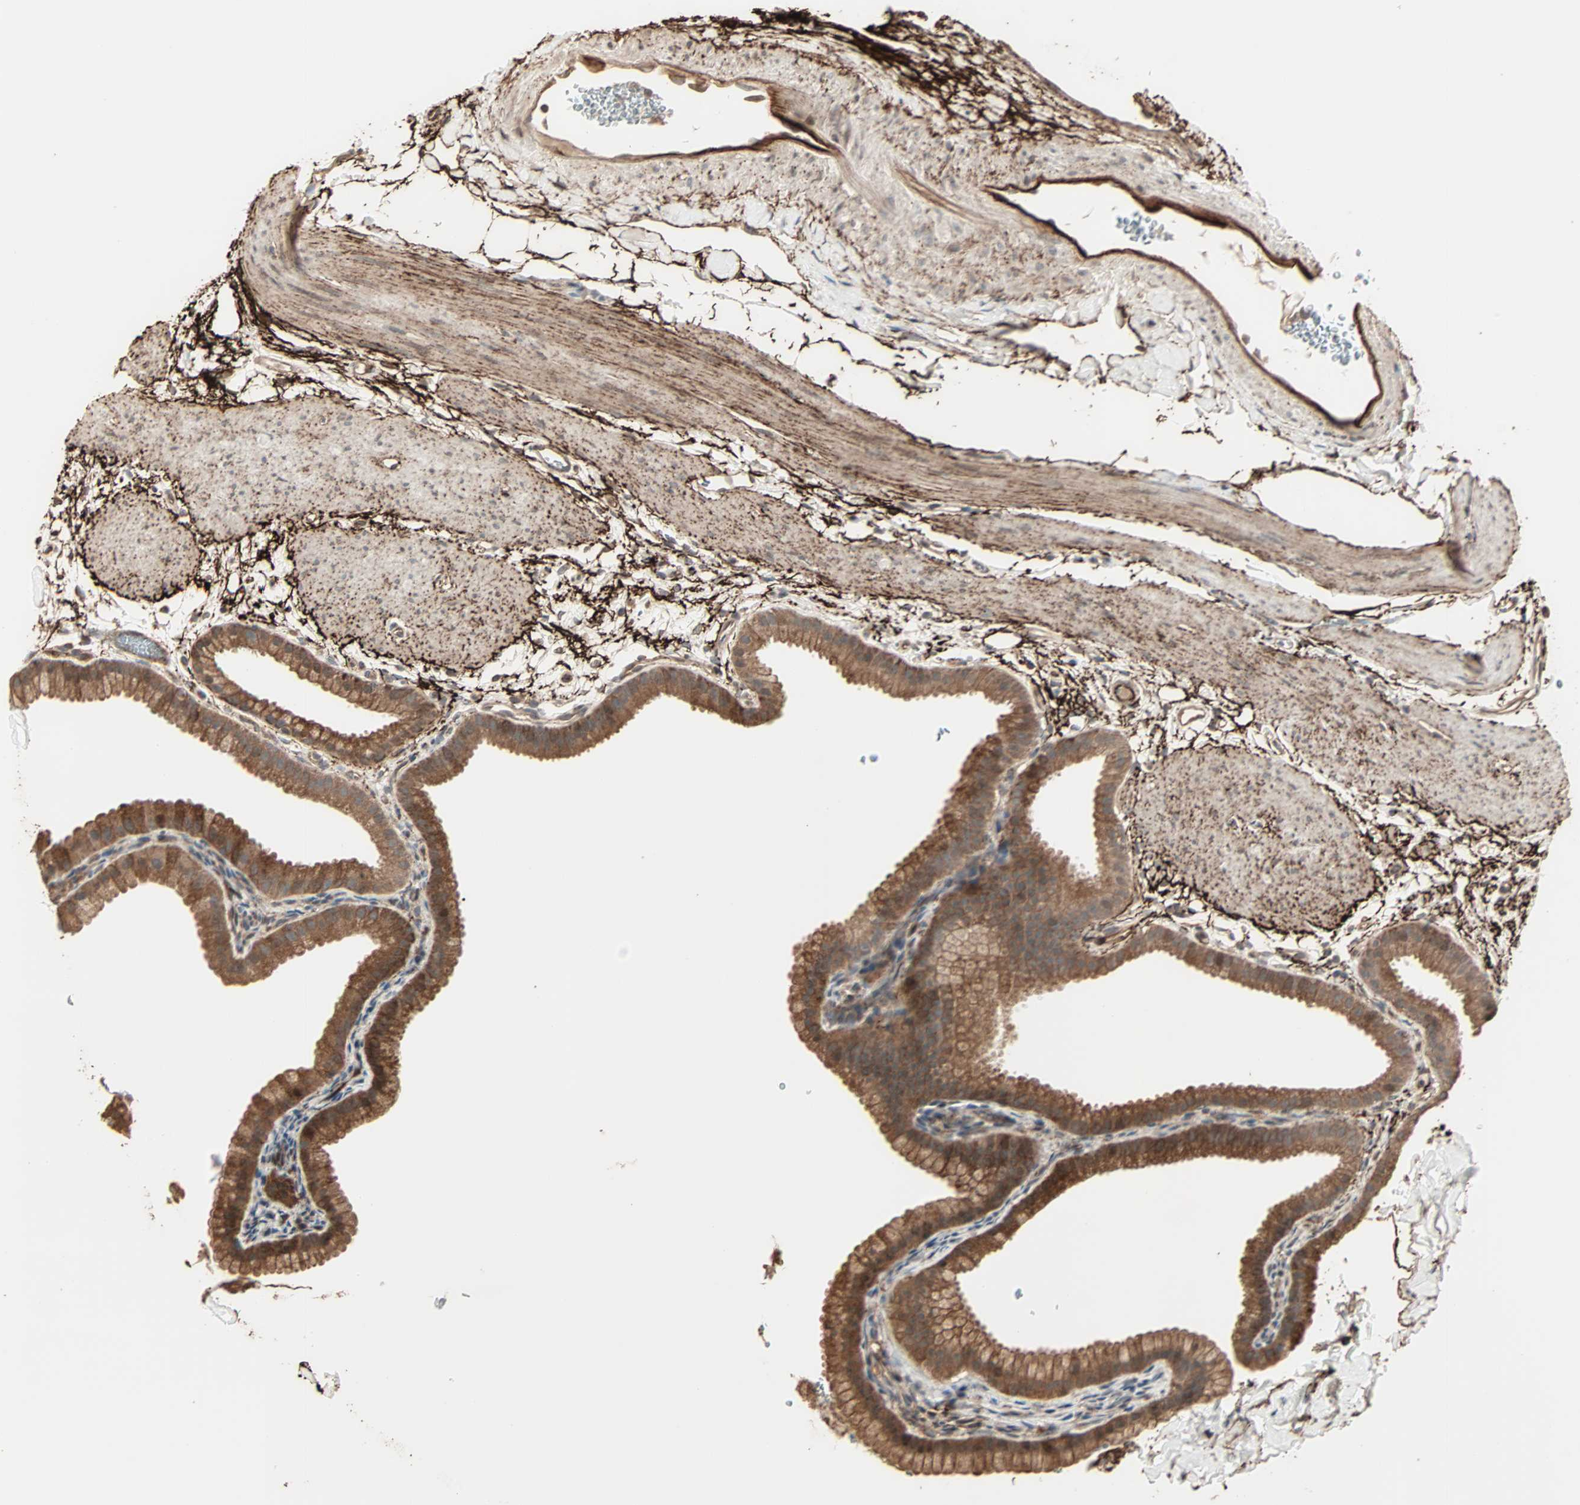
{"staining": {"intensity": "moderate", "quantity": ">75%", "location": "cytoplasmic/membranous"}, "tissue": "gallbladder", "cell_type": "Glandular cells", "image_type": "normal", "snomed": [{"axis": "morphology", "description": "Normal tissue, NOS"}, {"axis": "topography", "description": "Gallbladder"}], "caption": "Approximately >75% of glandular cells in benign human gallbladder demonstrate moderate cytoplasmic/membranous protein staining as visualized by brown immunohistochemical staining.", "gene": "CALCRL", "patient": {"sex": "female", "age": 64}}